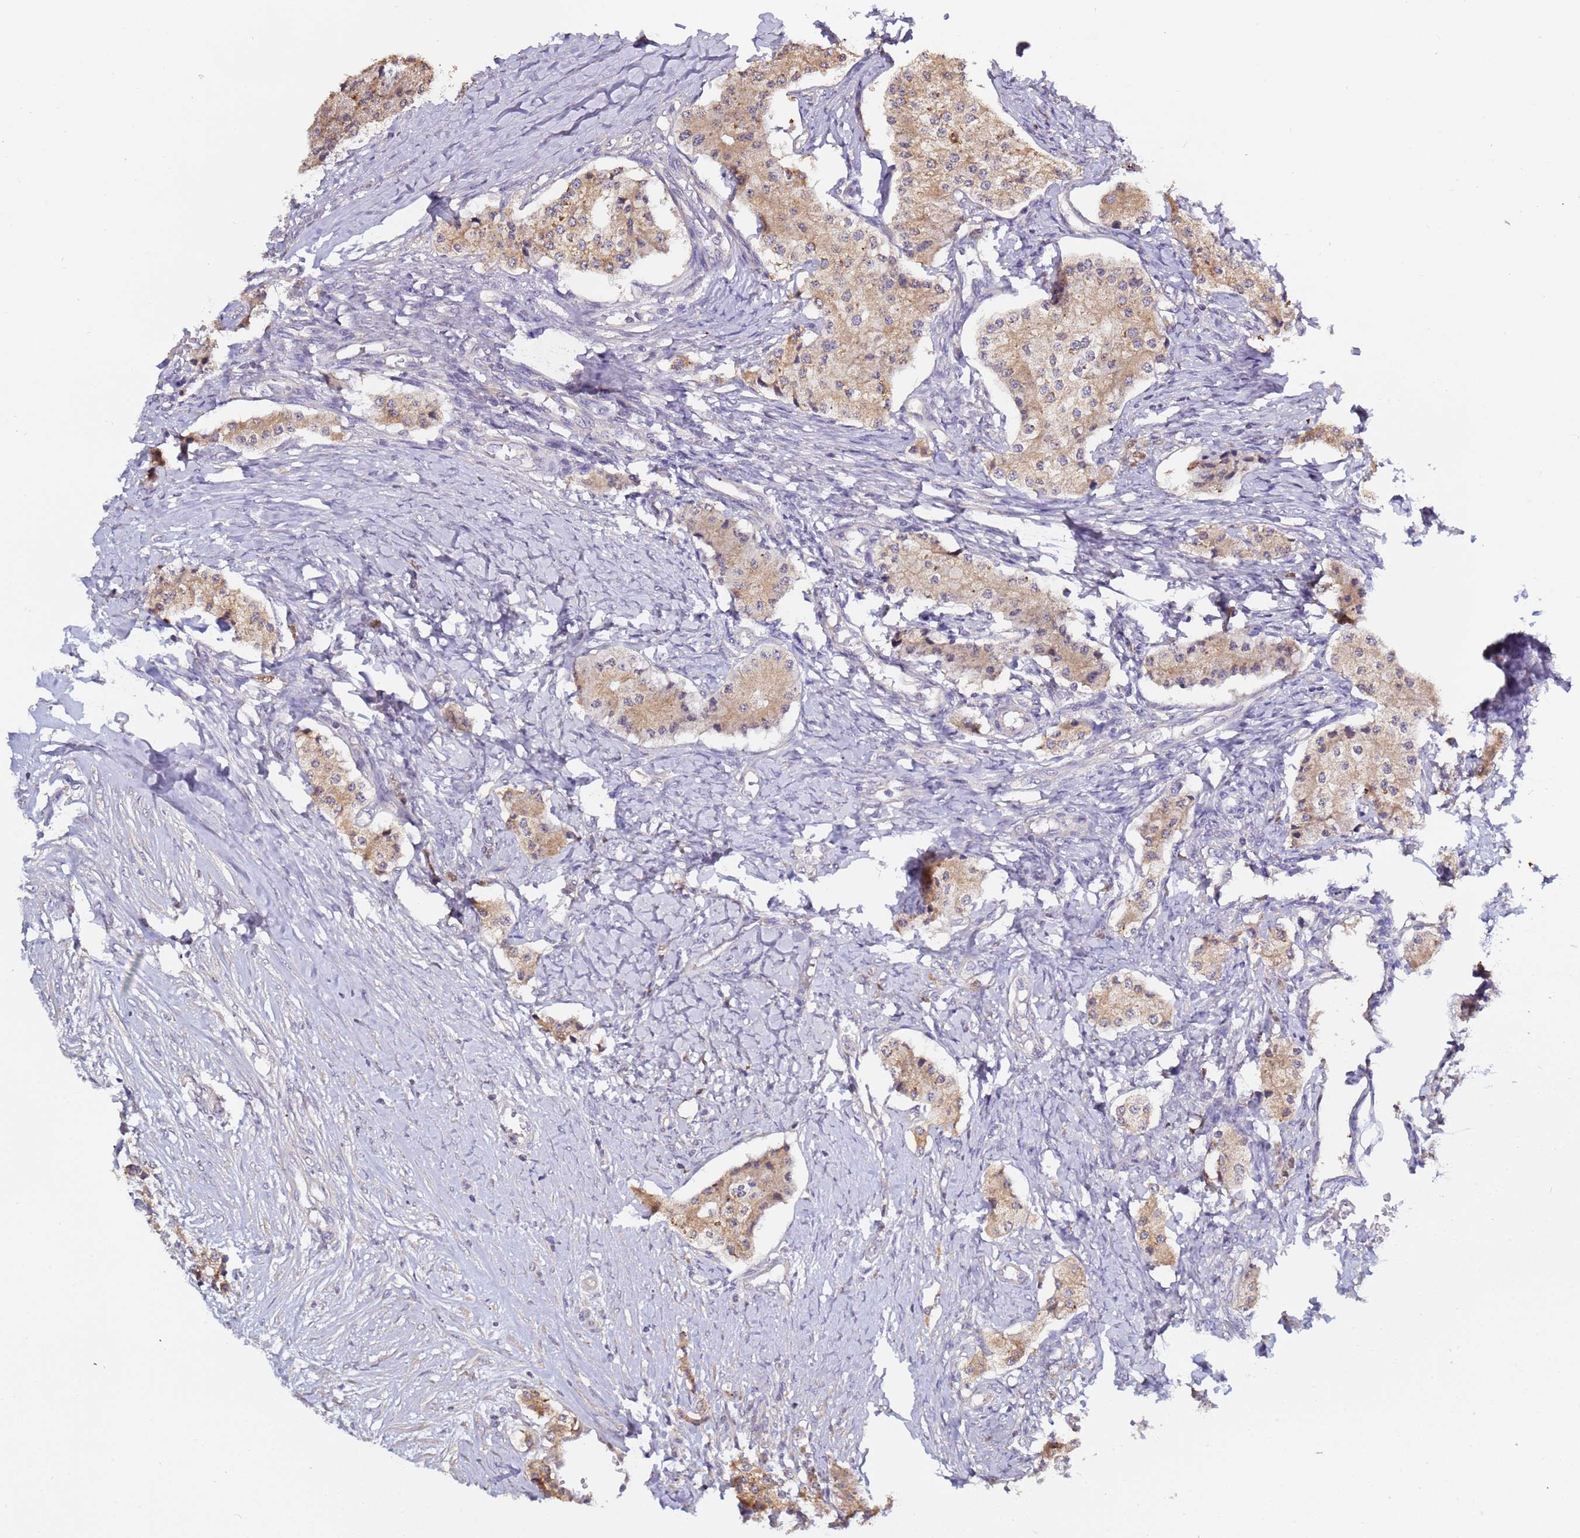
{"staining": {"intensity": "weak", "quantity": "25%-75%", "location": "cytoplasmic/membranous"}, "tissue": "carcinoid", "cell_type": "Tumor cells", "image_type": "cancer", "snomed": [{"axis": "morphology", "description": "Carcinoid, malignant, NOS"}, {"axis": "topography", "description": "Colon"}], "caption": "High-magnification brightfield microscopy of carcinoid stained with DAB (brown) and counterstained with hematoxylin (blue). tumor cells exhibit weak cytoplasmic/membranous staining is present in approximately25%-75% of cells.", "gene": "ELMOD2", "patient": {"sex": "female", "age": 52}}